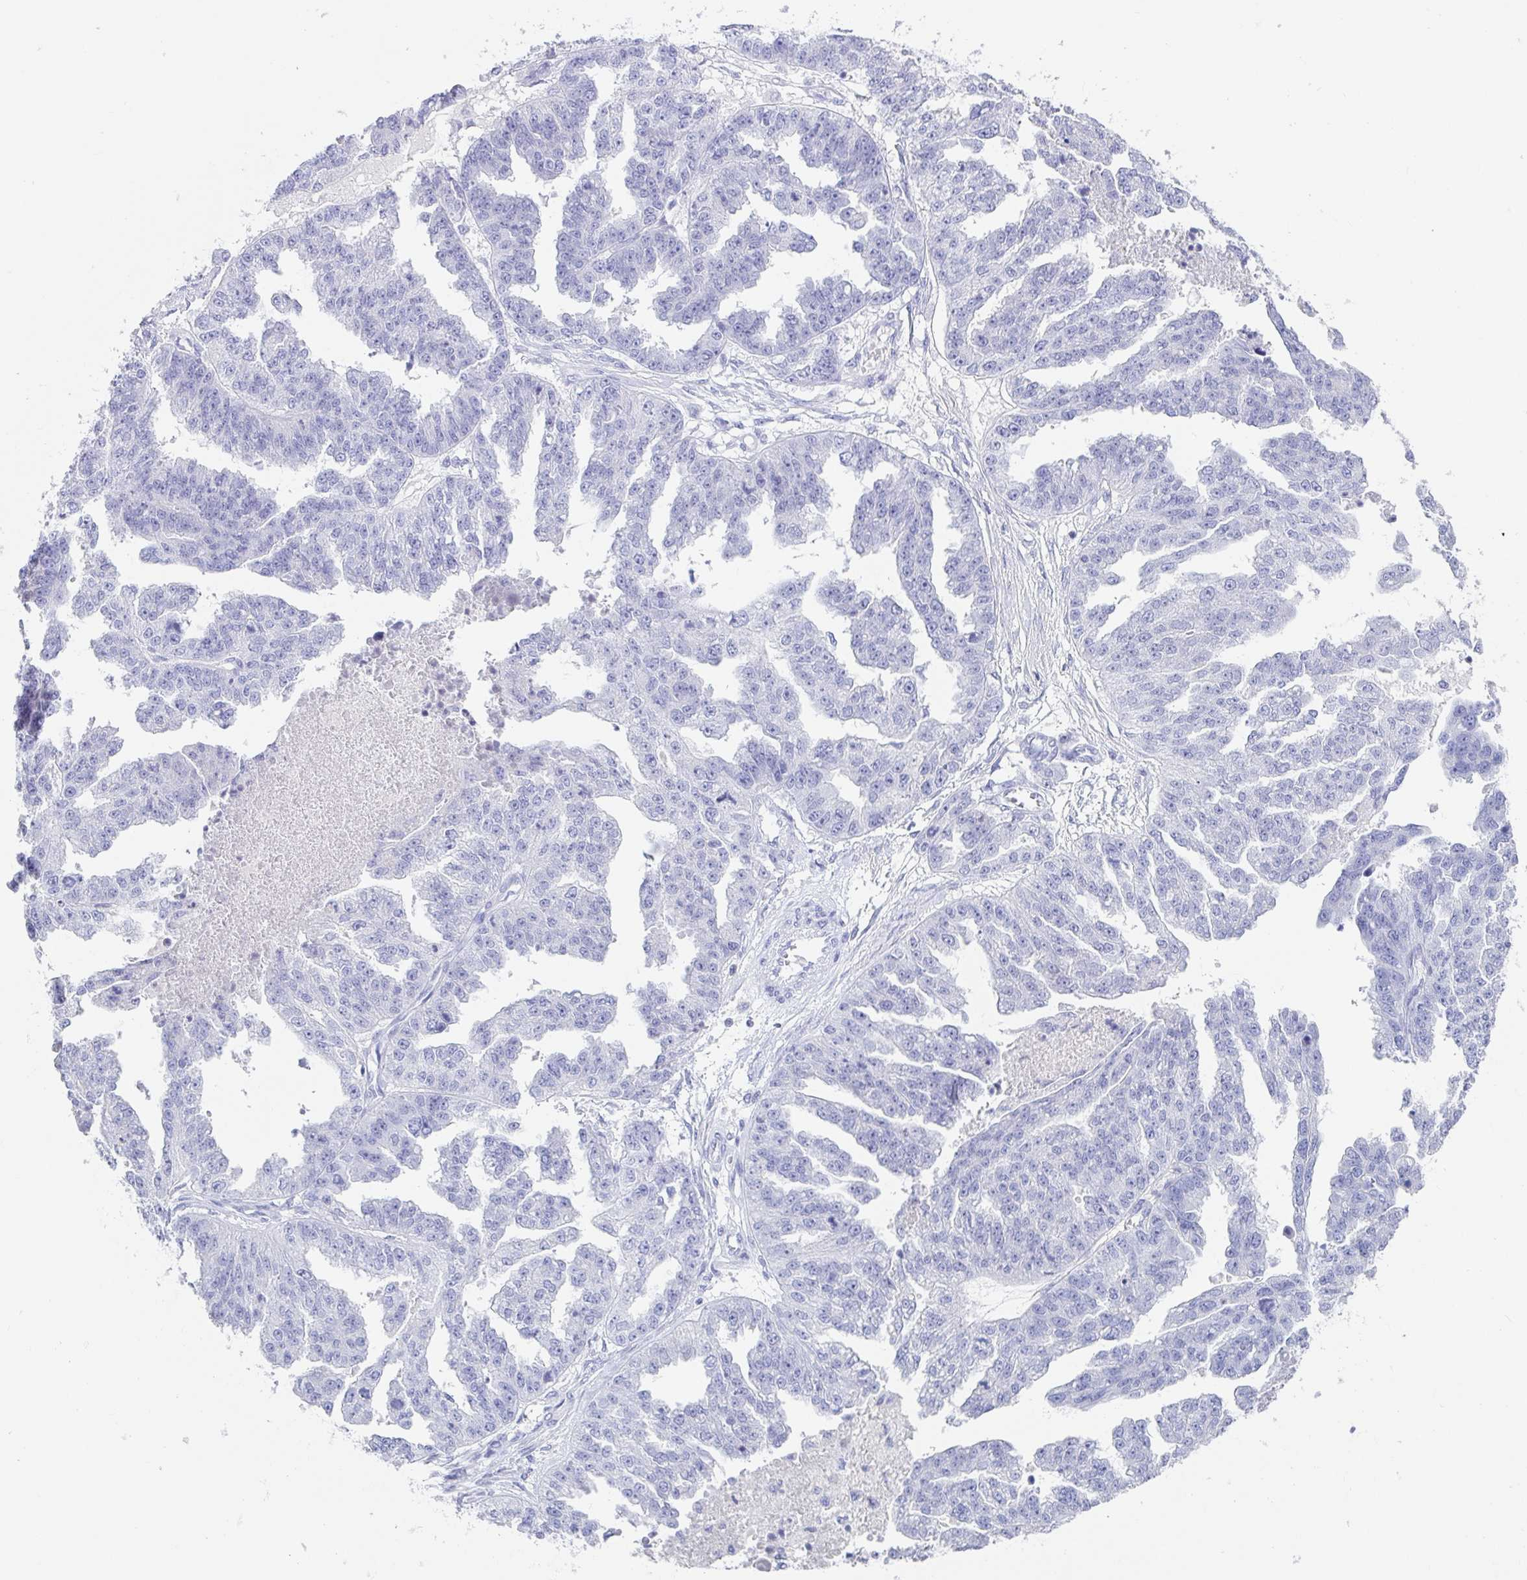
{"staining": {"intensity": "negative", "quantity": "none", "location": "none"}, "tissue": "ovarian cancer", "cell_type": "Tumor cells", "image_type": "cancer", "snomed": [{"axis": "morphology", "description": "Cystadenocarcinoma, serous, NOS"}, {"axis": "topography", "description": "Ovary"}], "caption": "Micrograph shows no protein expression in tumor cells of serous cystadenocarcinoma (ovarian) tissue.", "gene": "PLA2G1B", "patient": {"sex": "female", "age": 58}}